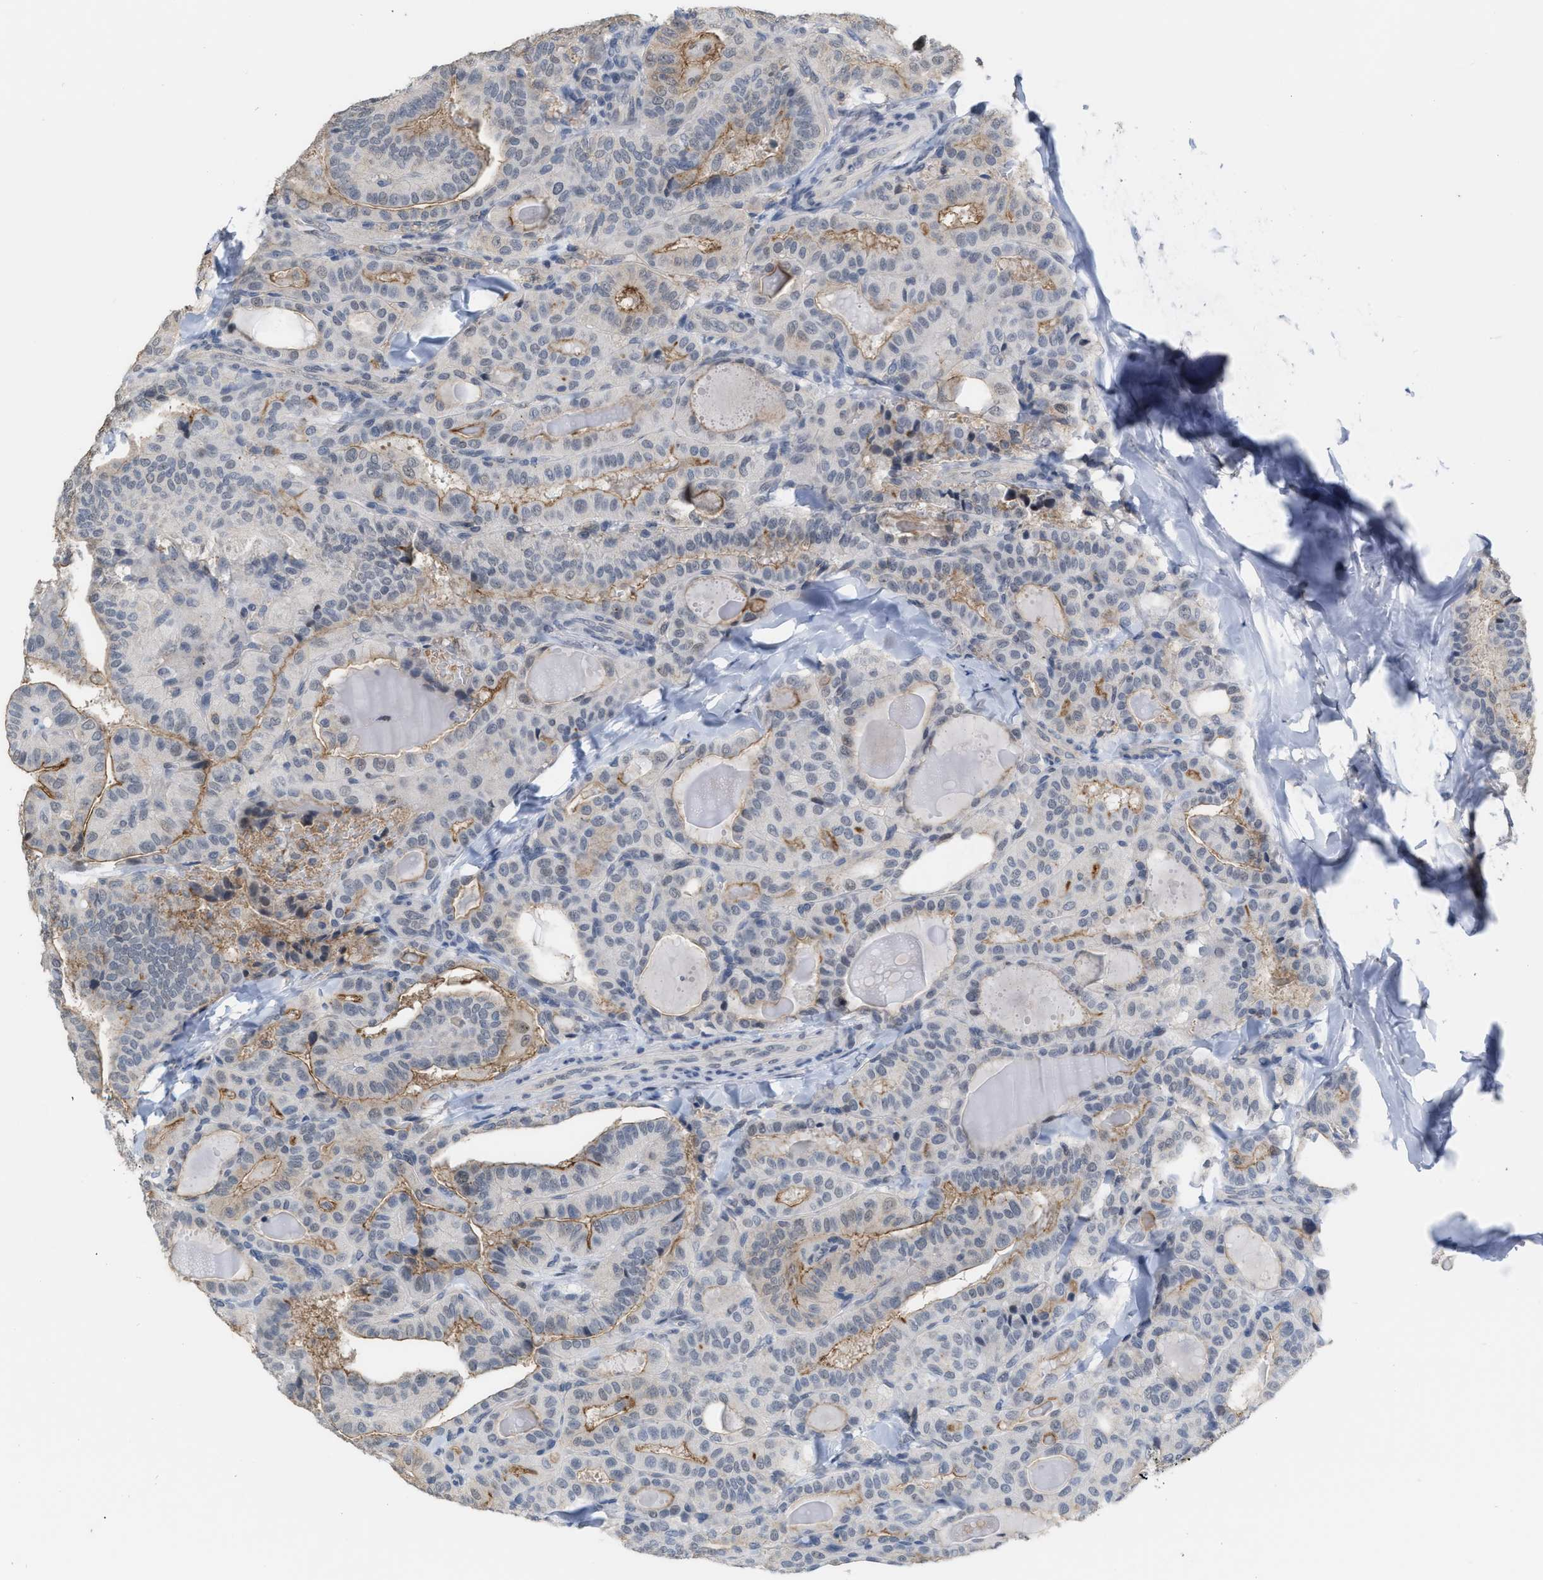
{"staining": {"intensity": "moderate", "quantity": "25%-75%", "location": "cytoplasmic/membranous"}, "tissue": "thyroid cancer", "cell_type": "Tumor cells", "image_type": "cancer", "snomed": [{"axis": "morphology", "description": "Papillary adenocarcinoma, NOS"}, {"axis": "topography", "description": "Thyroid gland"}], "caption": "Immunohistochemistry (IHC) (DAB) staining of human papillary adenocarcinoma (thyroid) demonstrates moderate cytoplasmic/membranous protein staining in about 25%-75% of tumor cells.", "gene": "BAIAP2L1", "patient": {"sex": "male", "age": 77}}